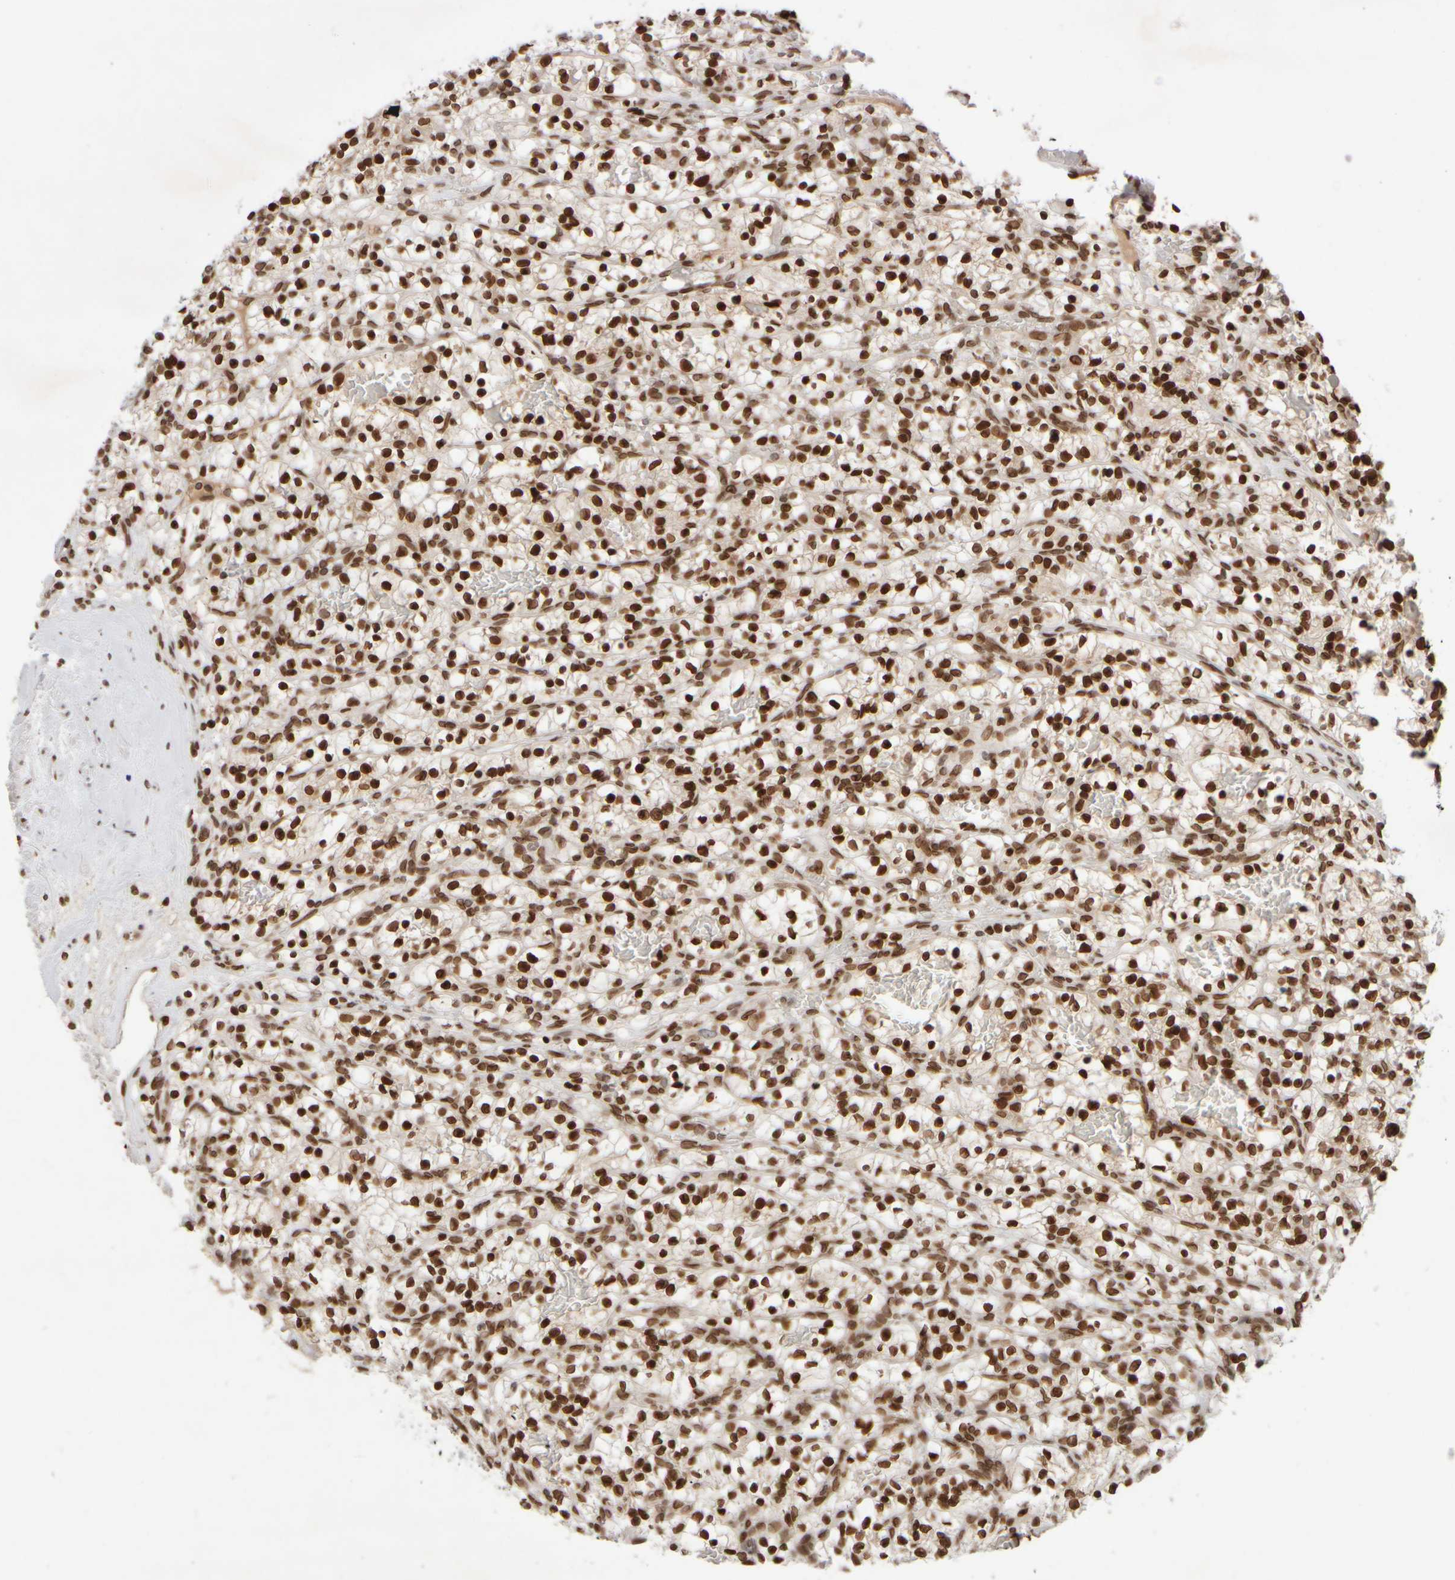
{"staining": {"intensity": "strong", "quantity": ">75%", "location": "nuclear"}, "tissue": "renal cancer", "cell_type": "Tumor cells", "image_type": "cancer", "snomed": [{"axis": "morphology", "description": "Adenocarcinoma, NOS"}, {"axis": "topography", "description": "Kidney"}], "caption": "Tumor cells show strong nuclear staining in approximately >75% of cells in renal adenocarcinoma.", "gene": "ZC3HC1", "patient": {"sex": "female", "age": 57}}